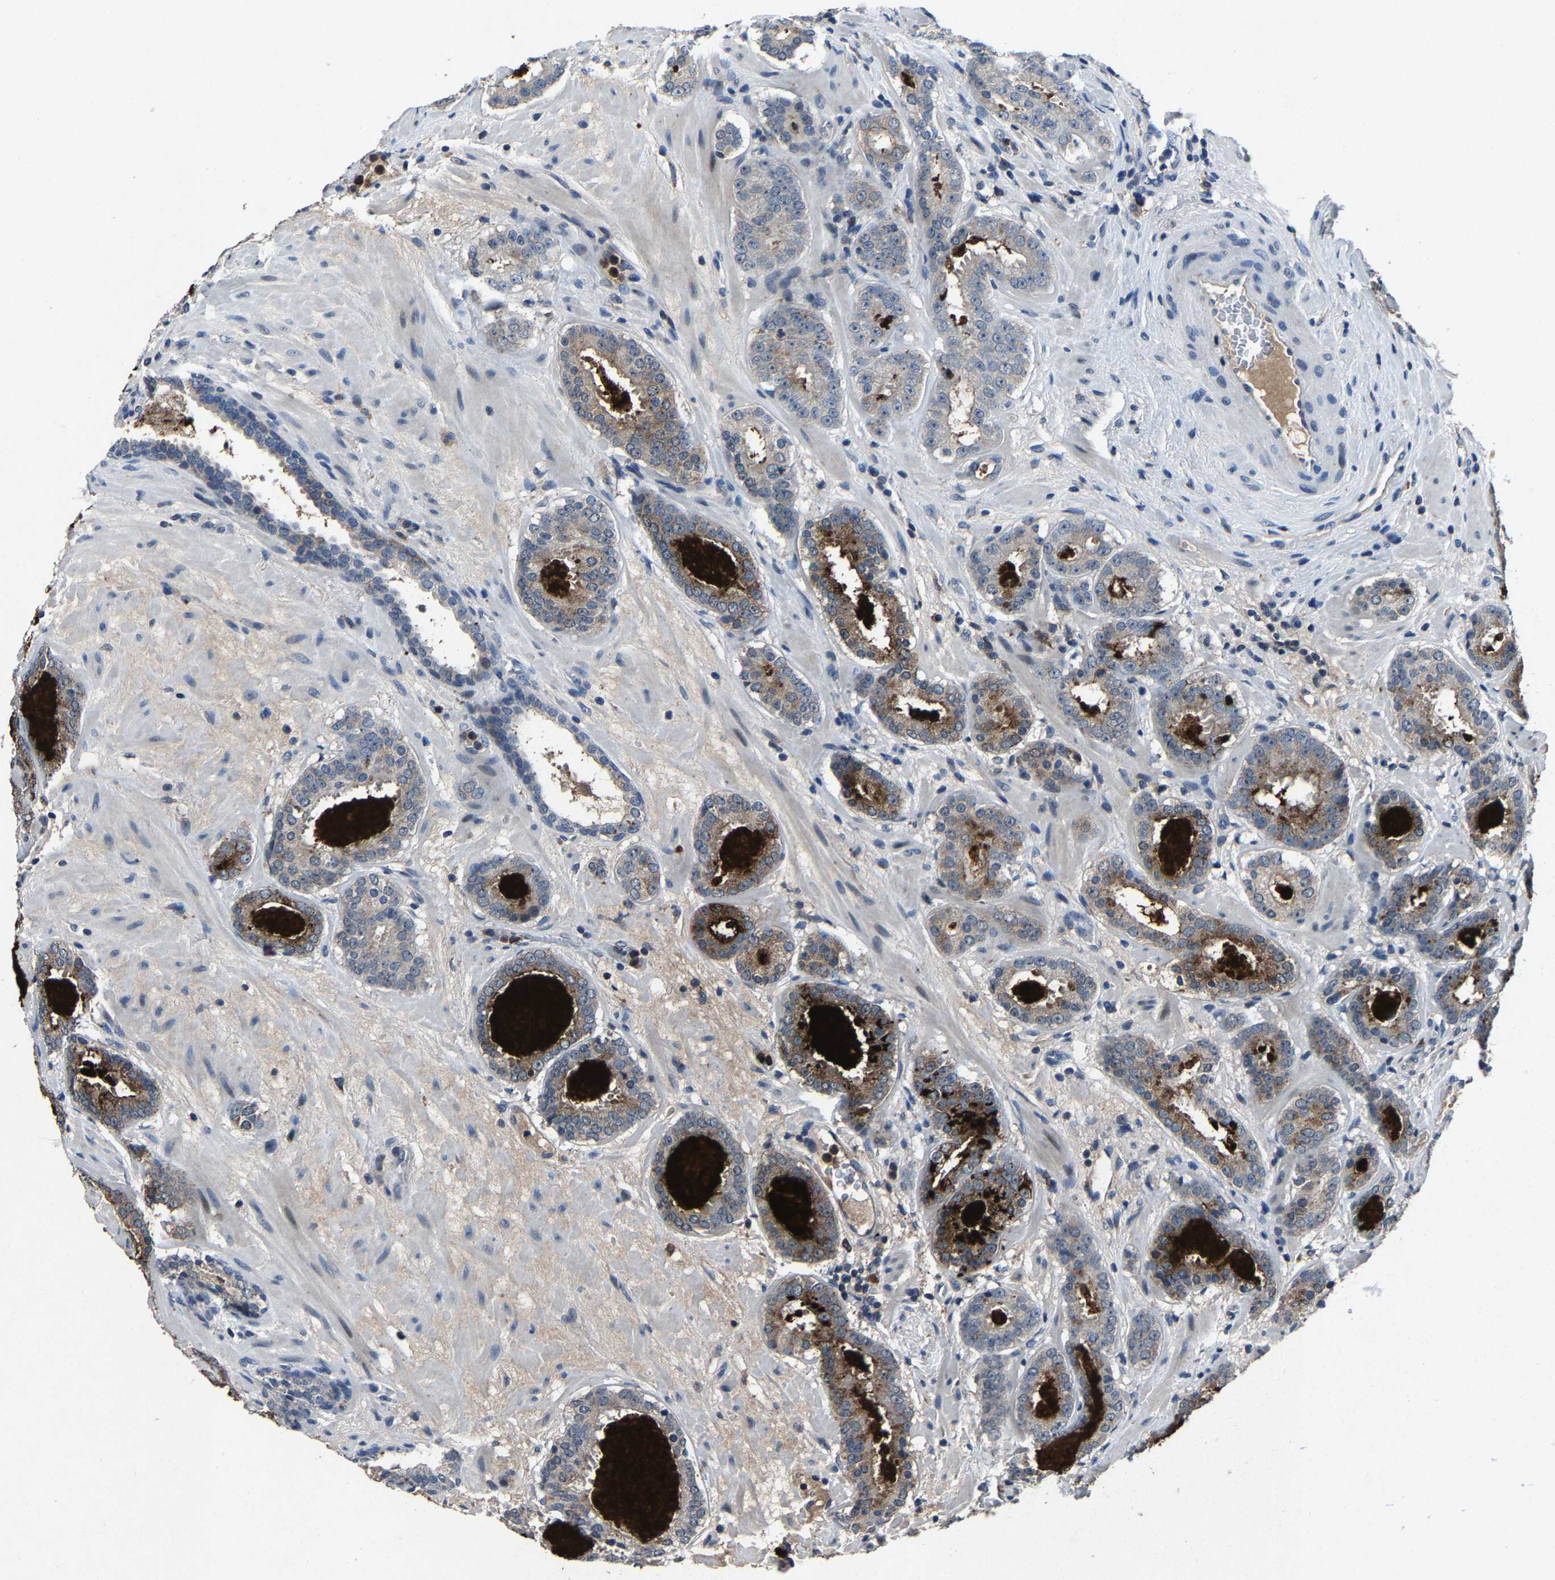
{"staining": {"intensity": "moderate", "quantity": "25%-75%", "location": "cytoplasmic/membranous"}, "tissue": "prostate cancer", "cell_type": "Tumor cells", "image_type": "cancer", "snomed": [{"axis": "morphology", "description": "Adenocarcinoma, Low grade"}, {"axis": "topography", "description": "Prostate"}], "caption": "Tumor cells demonstrate medium levels of moderate cytoplasmic/membranous staining in approximately 25%-75% of cells in prostate cancer.", "gene": "PCNX2", "patient": {"sex": "male", "age": 69}}